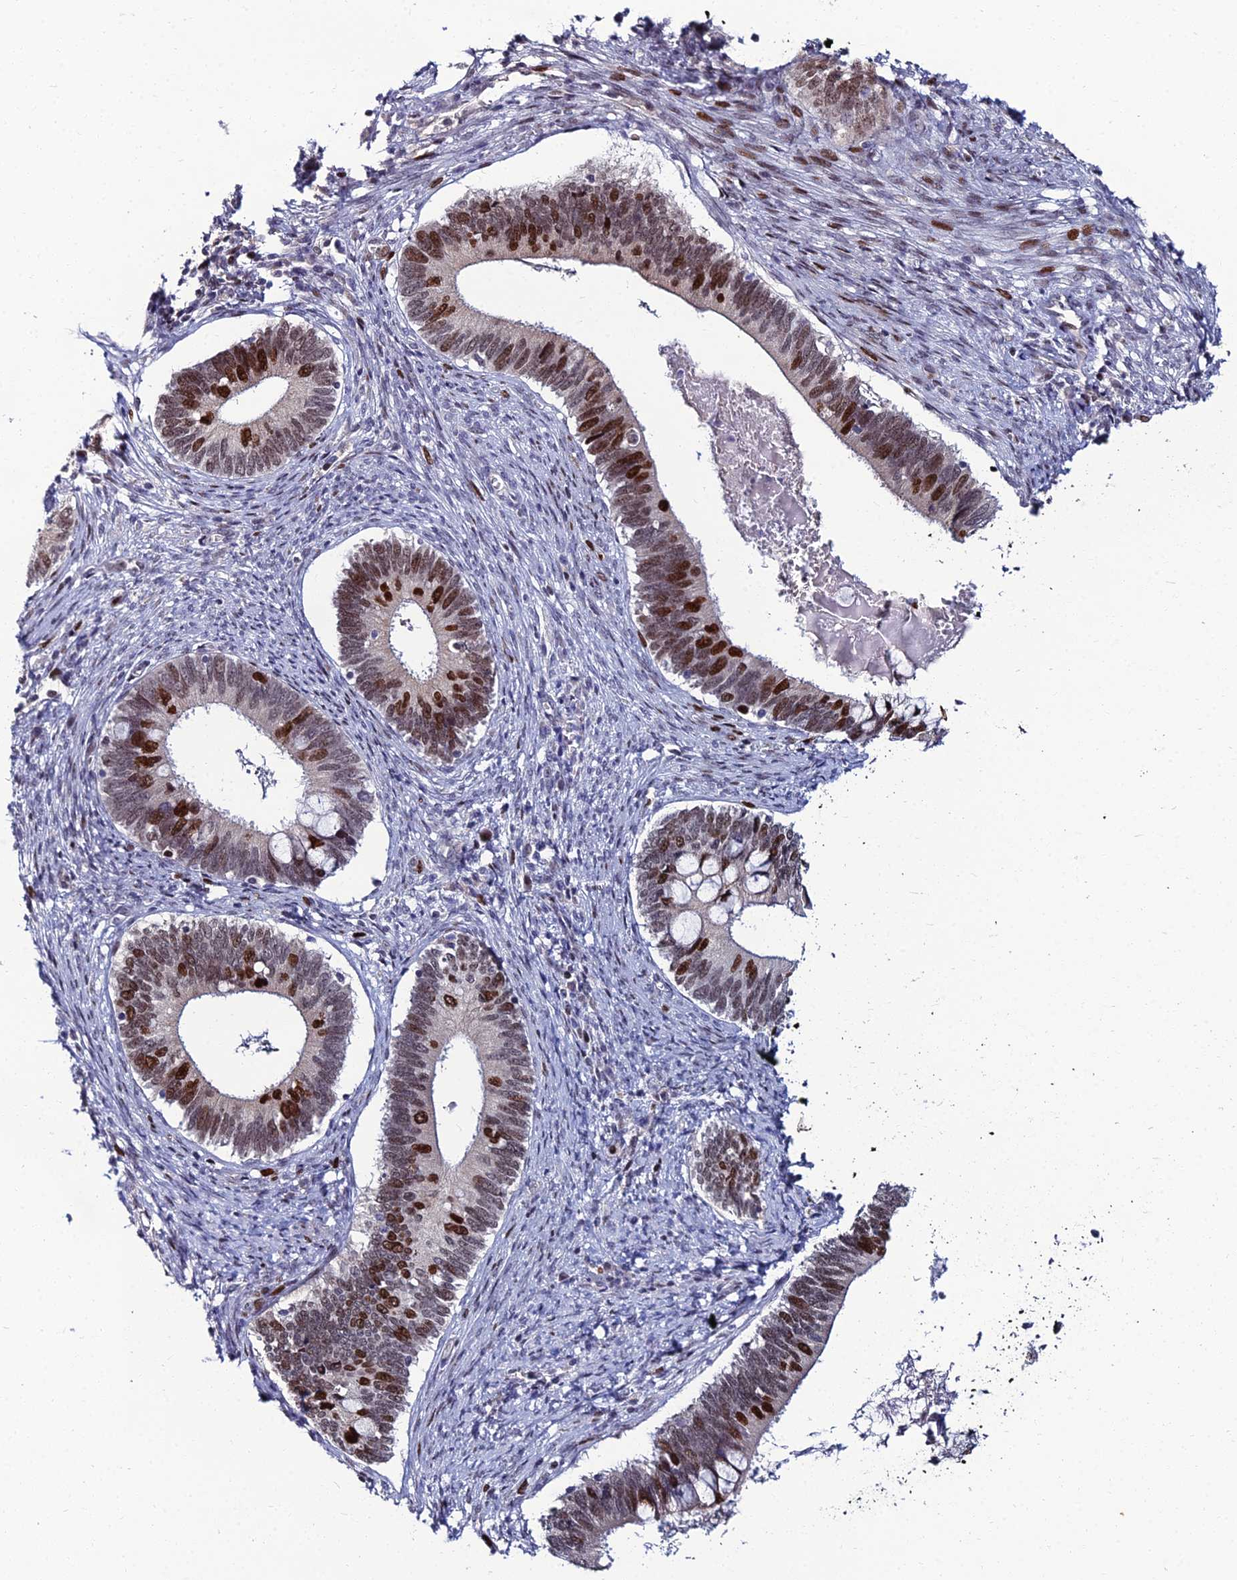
{"staining": {"intensity": "strong", "quantity": "25%-75%", "location": "nuclear"}, "tissue": "cervical cancer", "cell_type": "Tumor cells", "image_type": "cancer", "snomed": [{"axis": "morphology", "description": "Adenocarcinoma, NOS"}, {"axis": "topography", "description": "Cervix"}], "caption": "DAB immunohistochemical staining of human cervical cancer displays strong nuclear protein expression in about 25%-75% of tumor cells. The staining was performed using DAB to visualize the protein expression in brown, while the nuclei were stained in blue with hematoxylin (Magnification: 20x).", "gene": "TAF9B", "patient": {"sex": "female", "age": 42}}